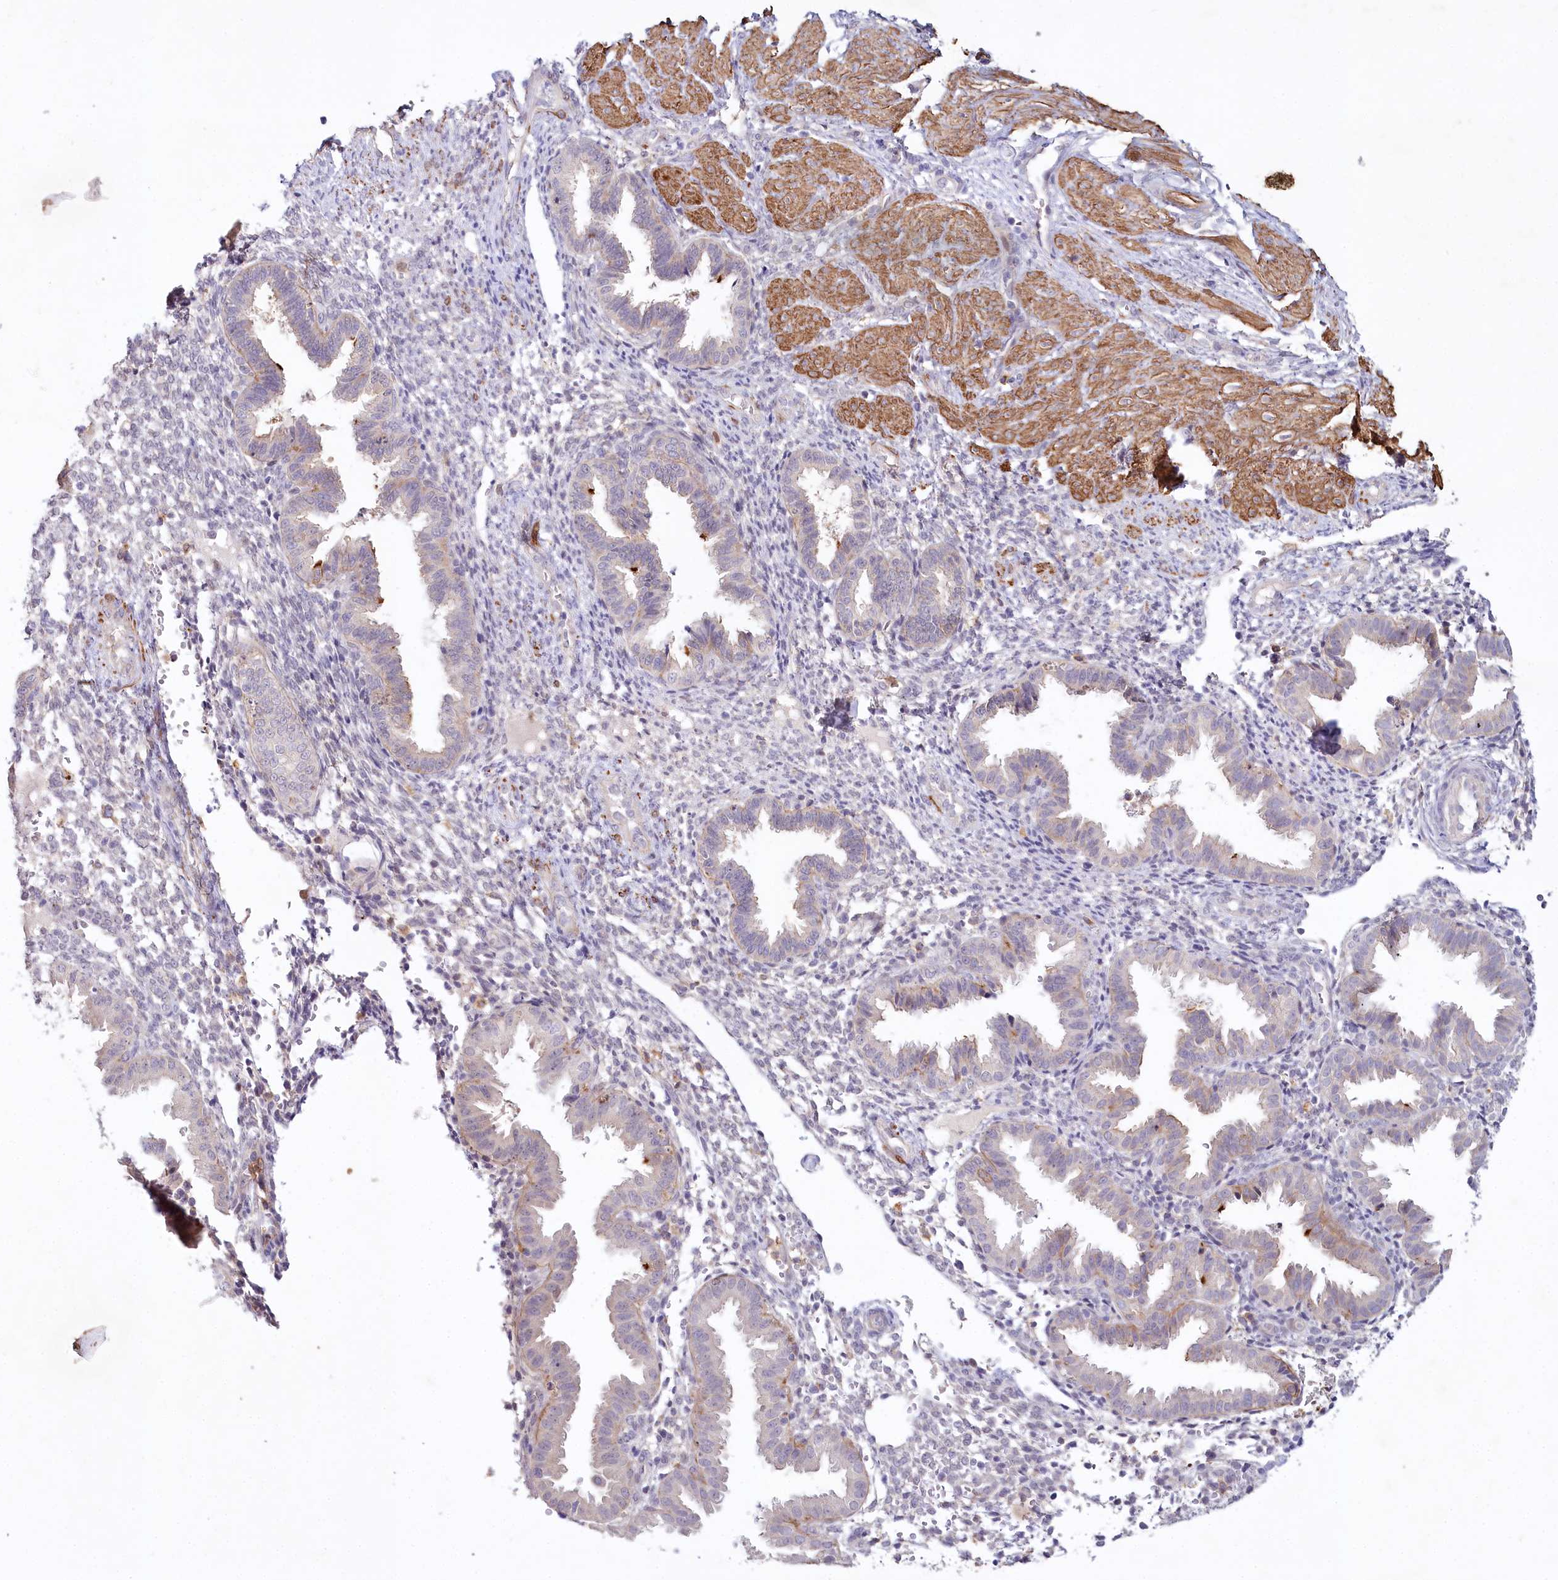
{"staining": {"intensity": "negative", "quantity": "none", "location": "none"}, "tissue": "endometrium", "cell_type": "Cells in endometrial stroma", "image_type": "normal", "snomed": [{"axis": "morphology", "description": "Normal tissue, NOS"}, {"axis": "topography", "description": "Endometrium"}], "caption": "The image reveals no staining of cells in endometrial stroma in unremarkable endometrium.", "gene": "ALDH3B1", "patient": {"sex": "female", "age": 33}}